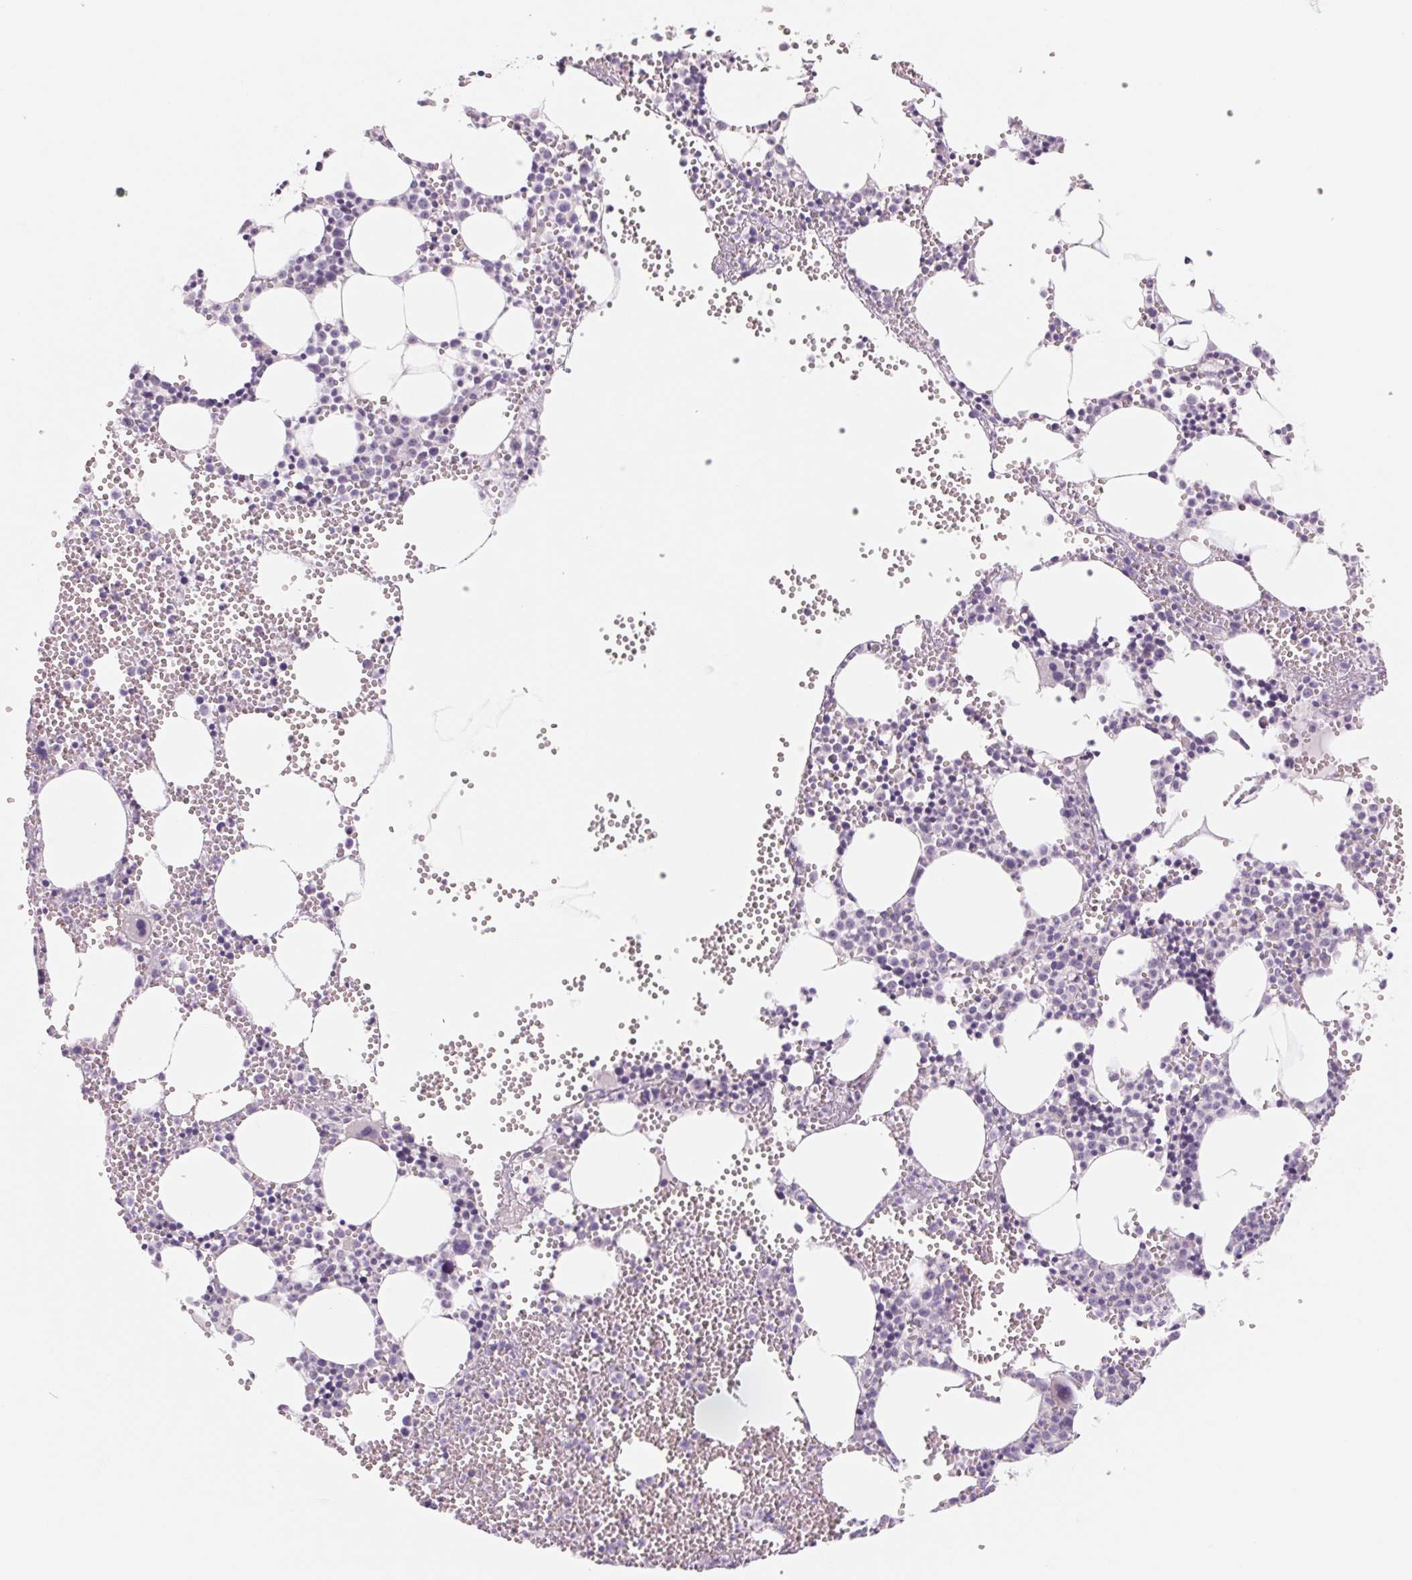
{"staining": {"intensity": "negative", "quantity": "none", "location": "none"}, "tissue": "bone marrow", "cell_type": "Hematopoietic cells", "image_type": "normal", "snomed": [{"axis": "morphology", "description": "Normal tissue, NOS"}, {"axis": "topography", "description": "Bone marrow"}], "caption": "Histopathology image shows no significant protein staining in hematopoietic cells of benign bone marrow.", "gene": "POU1F1", "patient": {"sex": "male", "age": 89}}